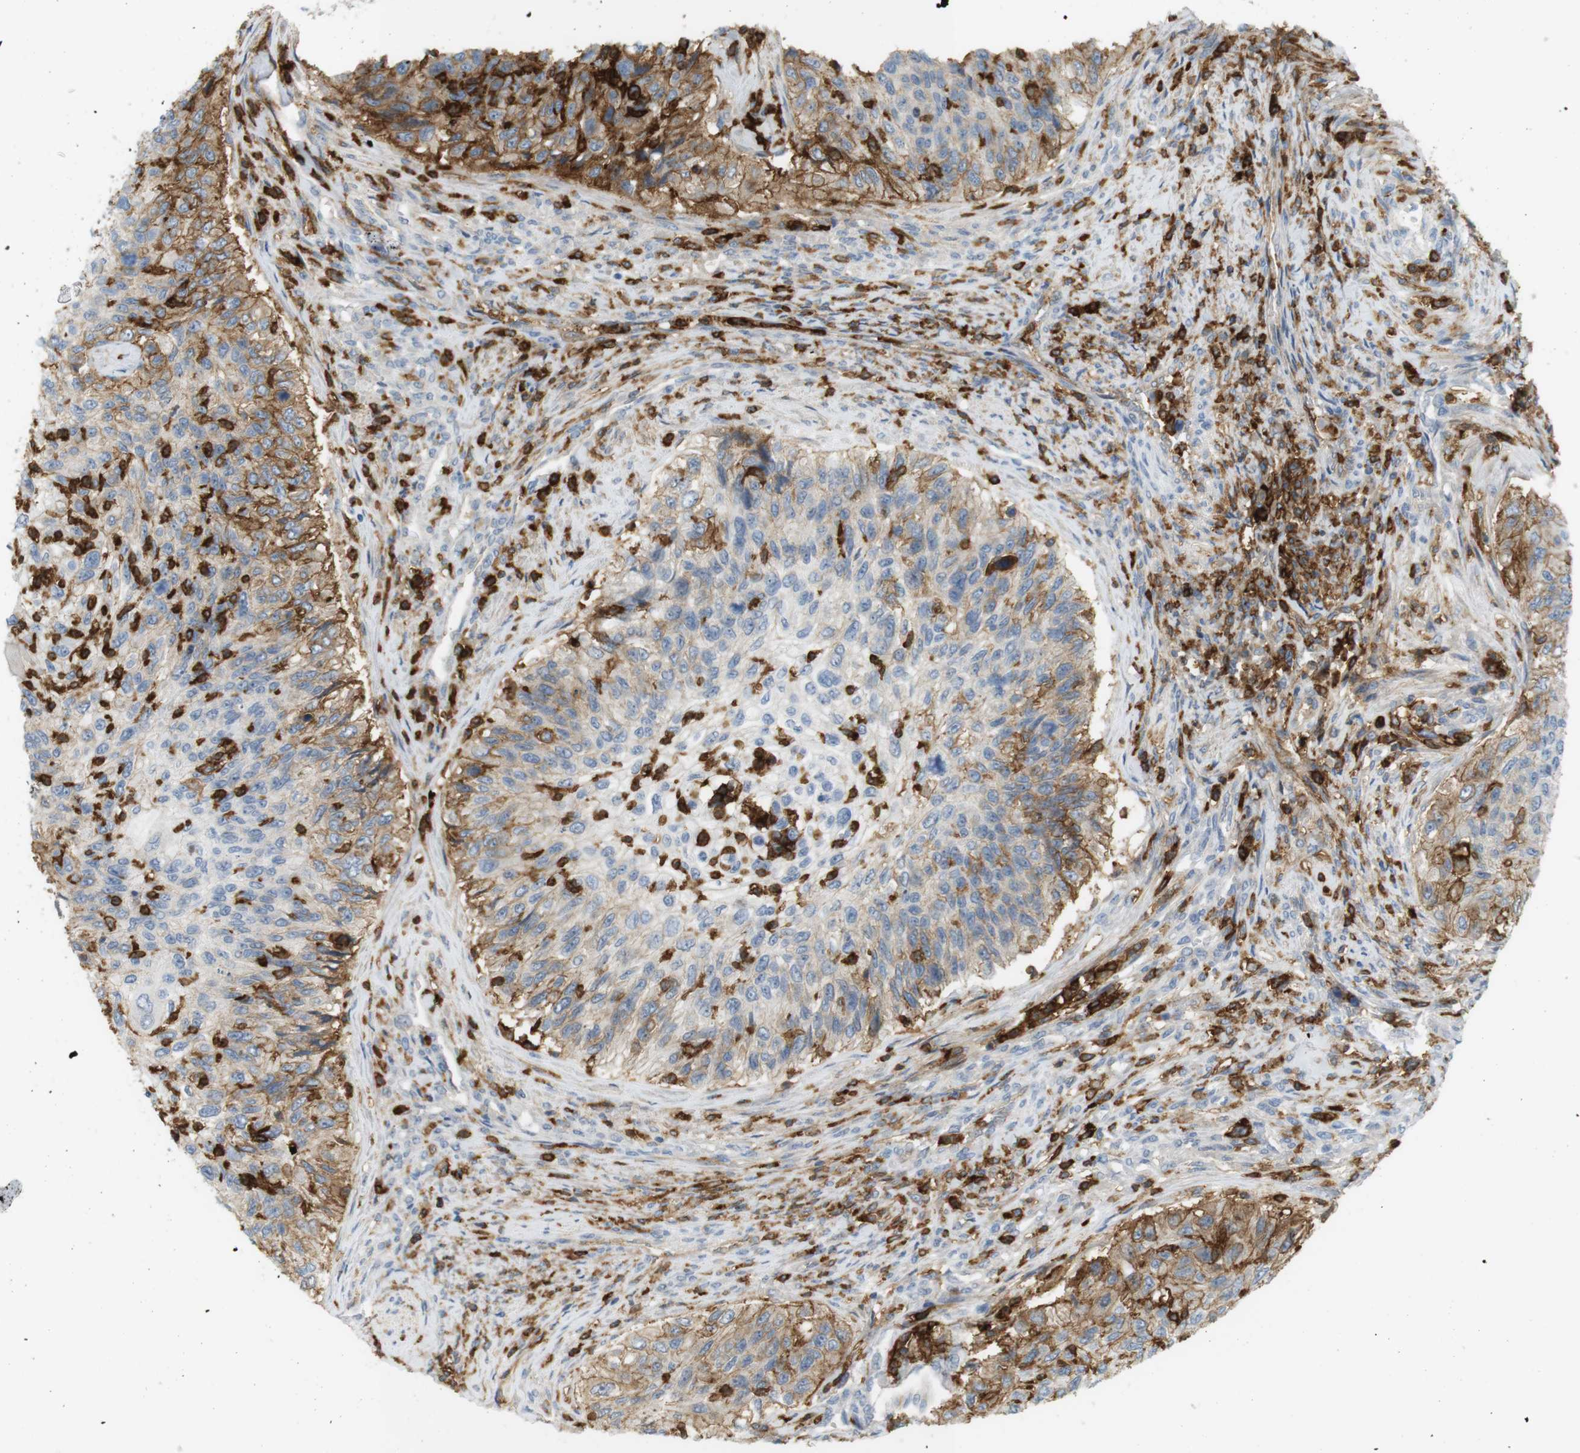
{"staining": {"intensity": "moderate", "quantity": ">75%", "location": "cytoplasmic/membranous"}, "tissue": "urothelial cancer", "cell_type": "Tumor cells", "image_type": "cancer", "snomed": [{"axis": "morphology", "description": "Urothelial carcinoma, High grade"}, {"axis": "topography", "description": "Urinary bladder"}], "caption": "Tumor cells display moderate cytoplasmic/membranous expression in about >75% of cells in urothelial cancer. (DAB IHC, brown staining for protein, blue staining for nuclei).", "gene": "SIRPA", "patient": {"sex": "female", "age": 60}}